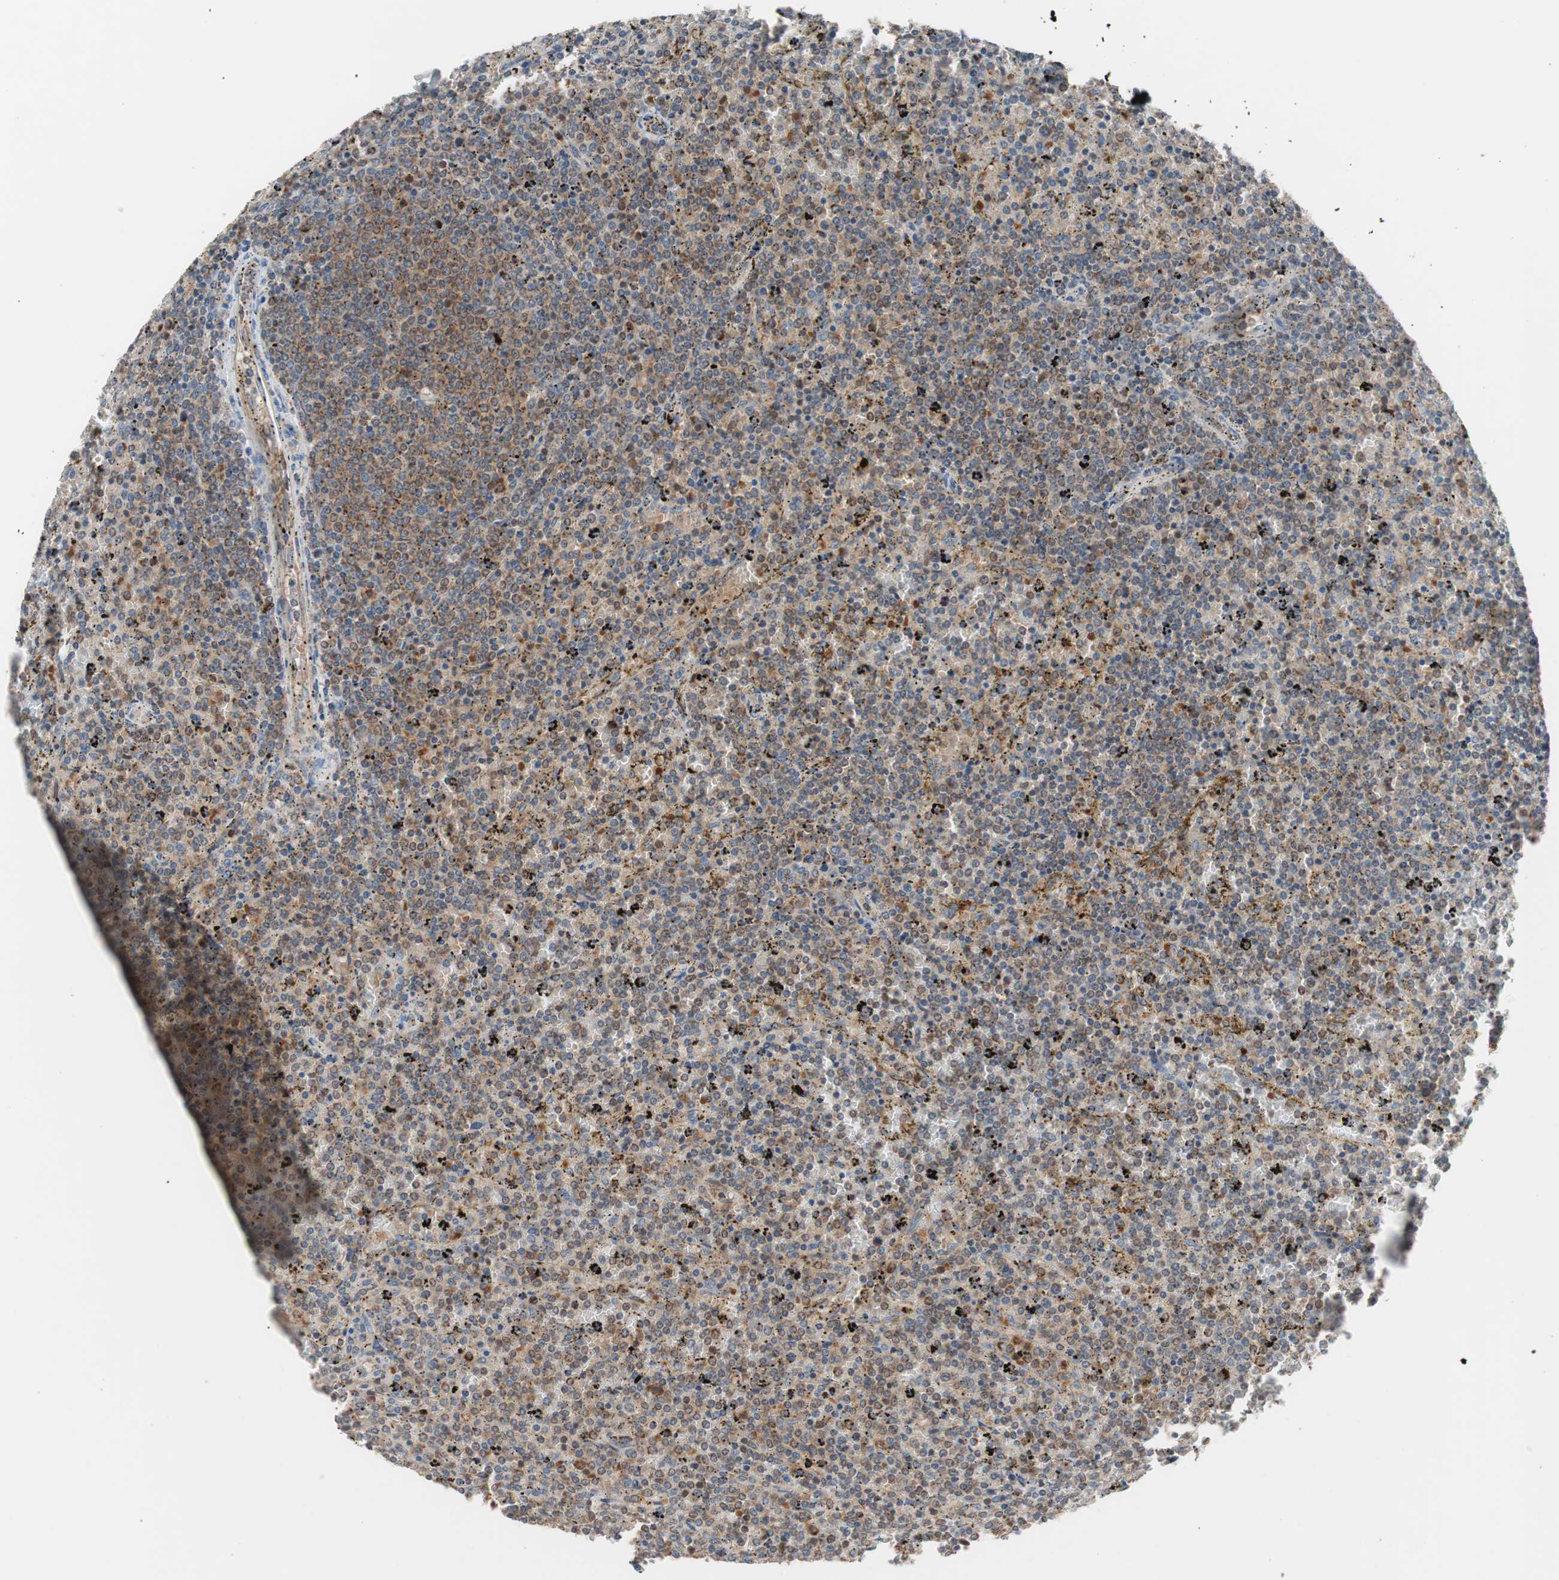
{"staining": {"intensity": "moderate", "quantity": ">75%", "location": "cytoplasmic/membranous"}, "tissue": "lymphoma", "cell_type": "Tumor cells", "image_type": "cancer", "snomed": [{"axis": "morphology", "description": "Malignant lymphoma, non-Hodgkin's type, Low grade"}, {"axis": "topography", "description": "Spleen"}], "caption": "Immunohistochemical staining of human lymphoma shows moderate cytoplasmic/membranous protein expression in approximately >75% of tumor cells.", "gene": "HMBS", "patient": {"sex": "female", "age": 77}}